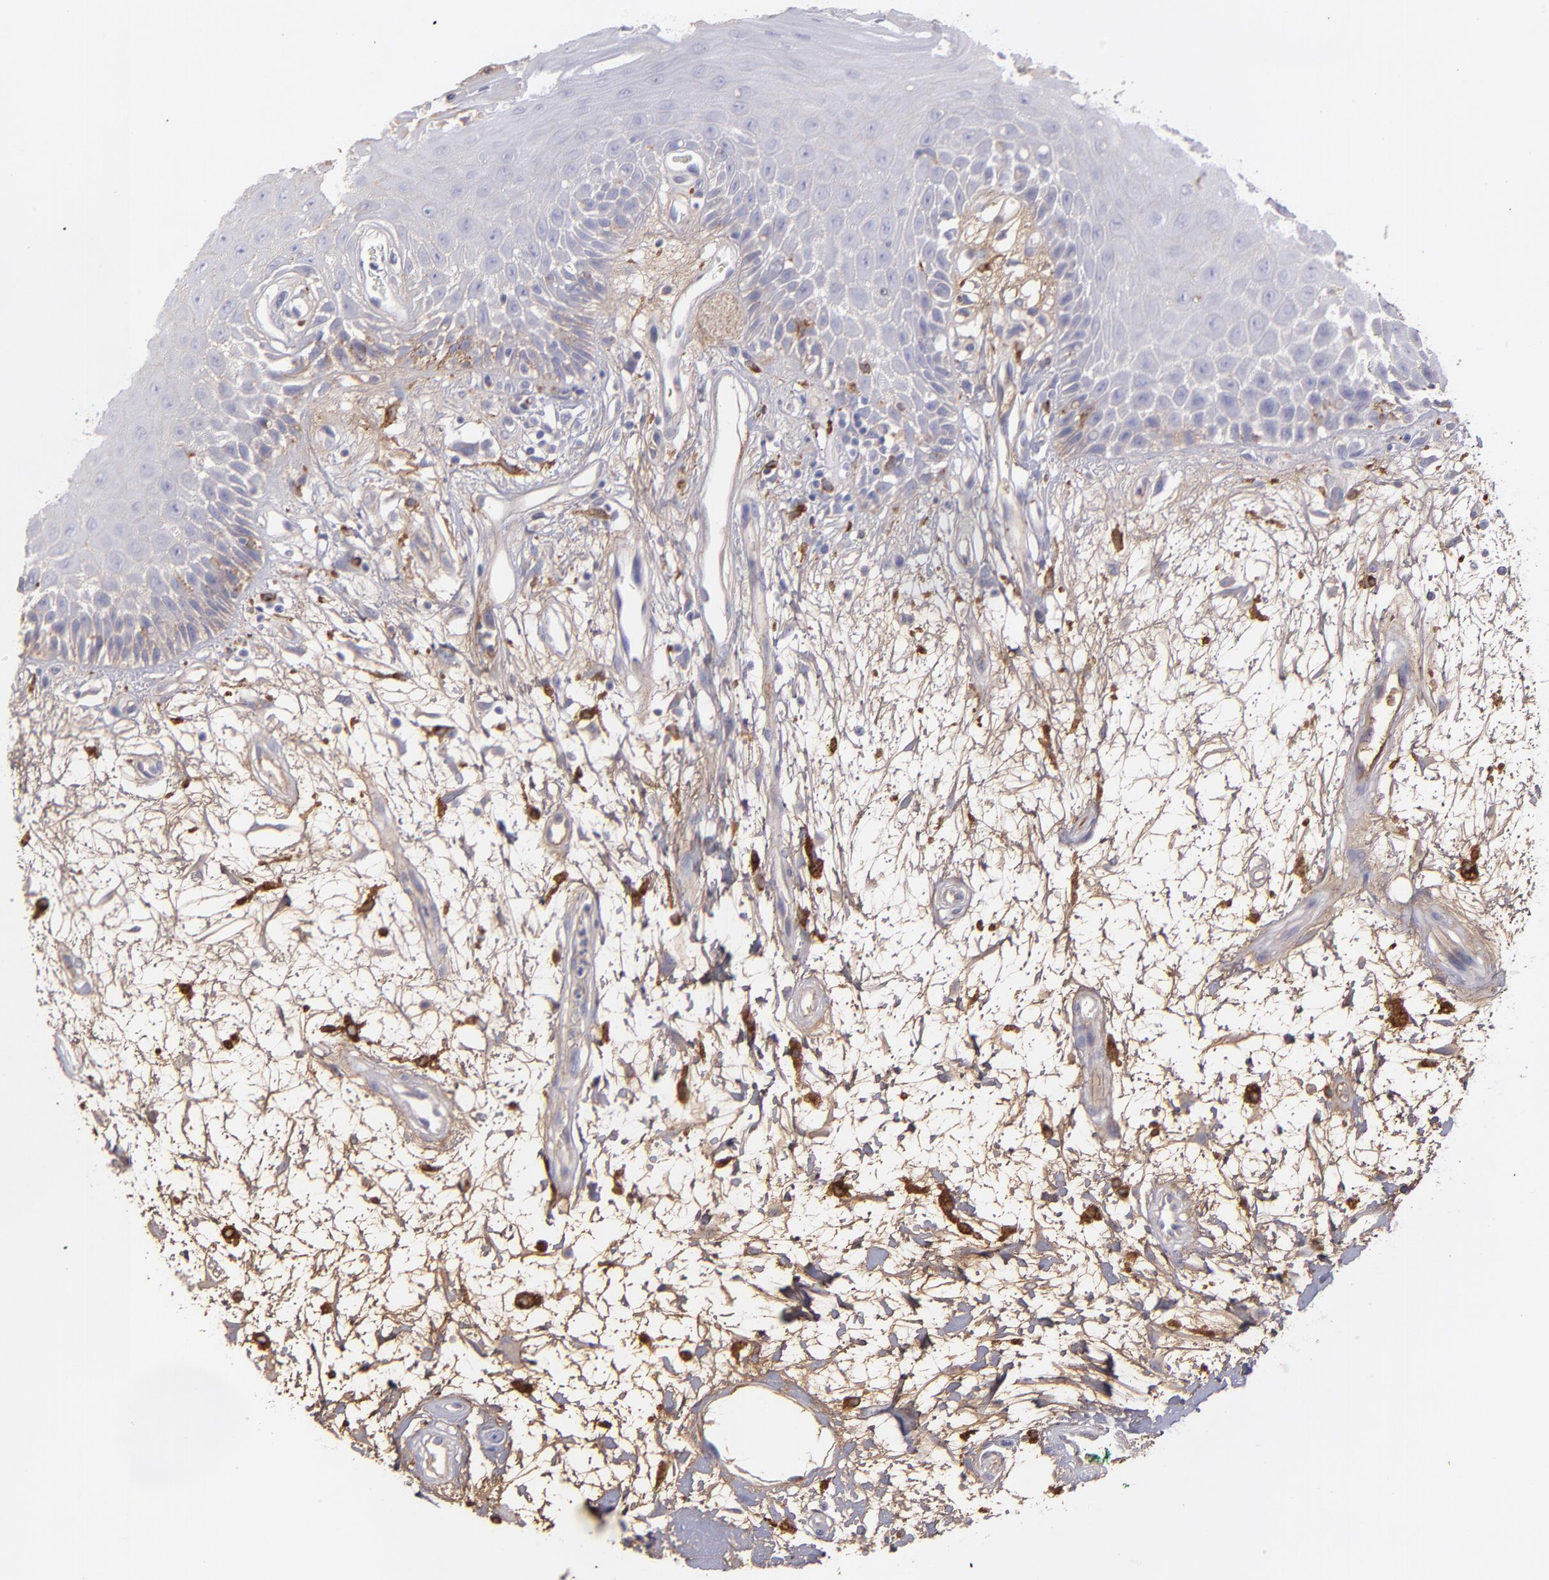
{"staining": {"intensity": "weak", "quantity": "<25%", "location": "cytoplasmic/membranous"}, "tissue": "oral mucosa", "cell_type": "Squamous epithelial cells", "image_type": "normal", "snomed": [{"axis": "morphology", "description": "Normal tissue, NOS"}, {"axis": "morphology", "description": "Squamous cell carcinoma, NOS"}, {"axis": "topography", "description": "Skeletal muscle"}, {"axis": "topography", "description": "Oral tissue"}, {"axis": "topography", "description": "Head-Neck"}], "caption": "IHC histopathology image of benign oral mucosa: oral mucosa stained with DAB (3,3'-diaminobenzidine) shows no significant protein staining in squamous epithelial cells.", "gene": "C1QA", "patient": {"sex": "female", "age": 84}}